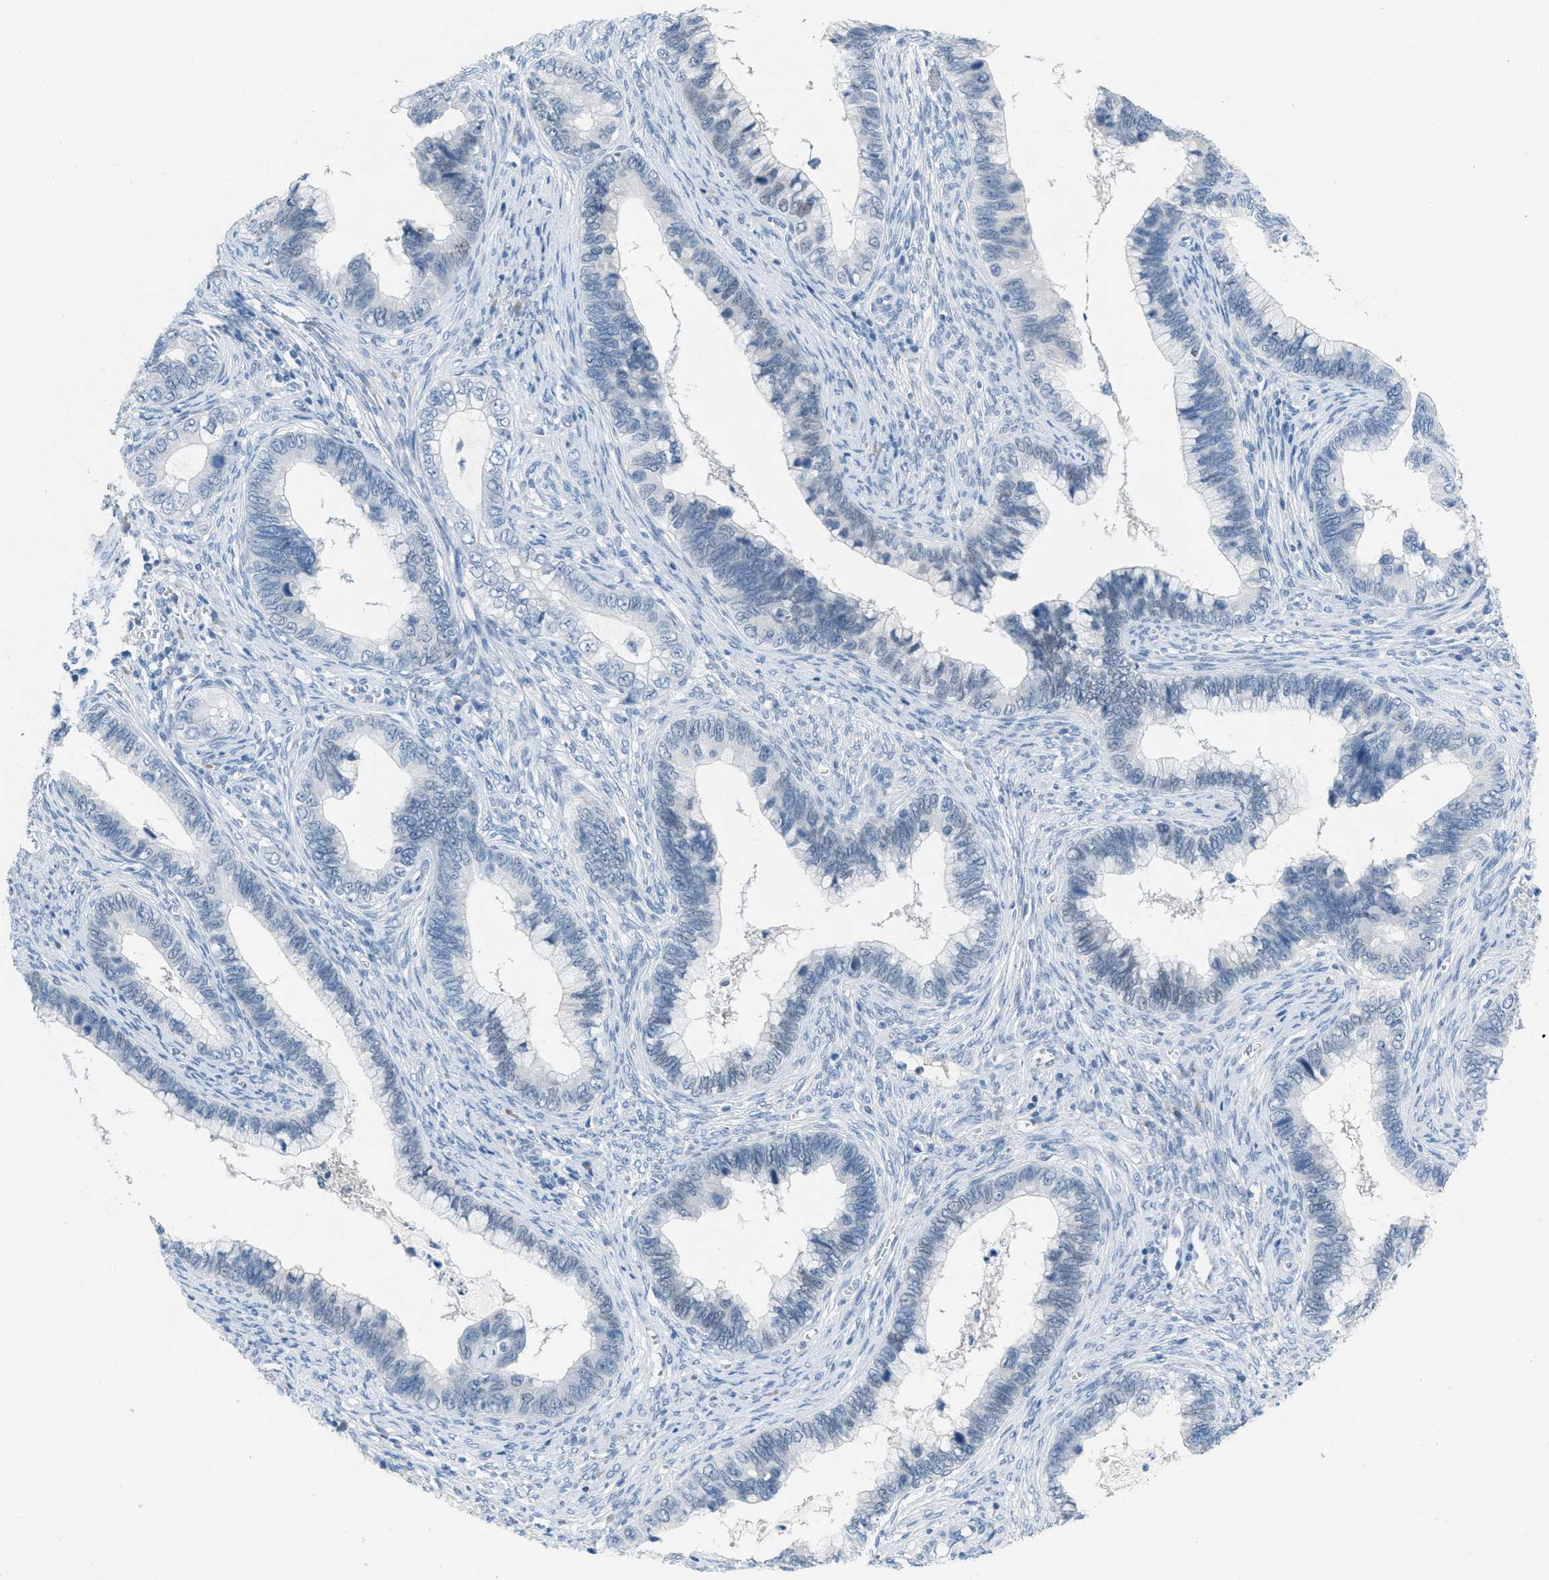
{"staining": {"intensity": "negative", "quantity": "none", "location": "none"}, "tissue": "cervical cancer", "cell_type": "Tumor cells", "image_type": "cancer", "snomed": [{"axis": "morphology", "description": "Adenocarcinoma, NOS"}, {"axis": "topography", "description": "Cervix"}], "caption": "This is an immunohistochemistry (IHC) photomicrograph of cervical adenocarcinoma. There is no staining in tumor cells.", "gene": "HSF2", "patient": {"sex": "female", "age": 44}}